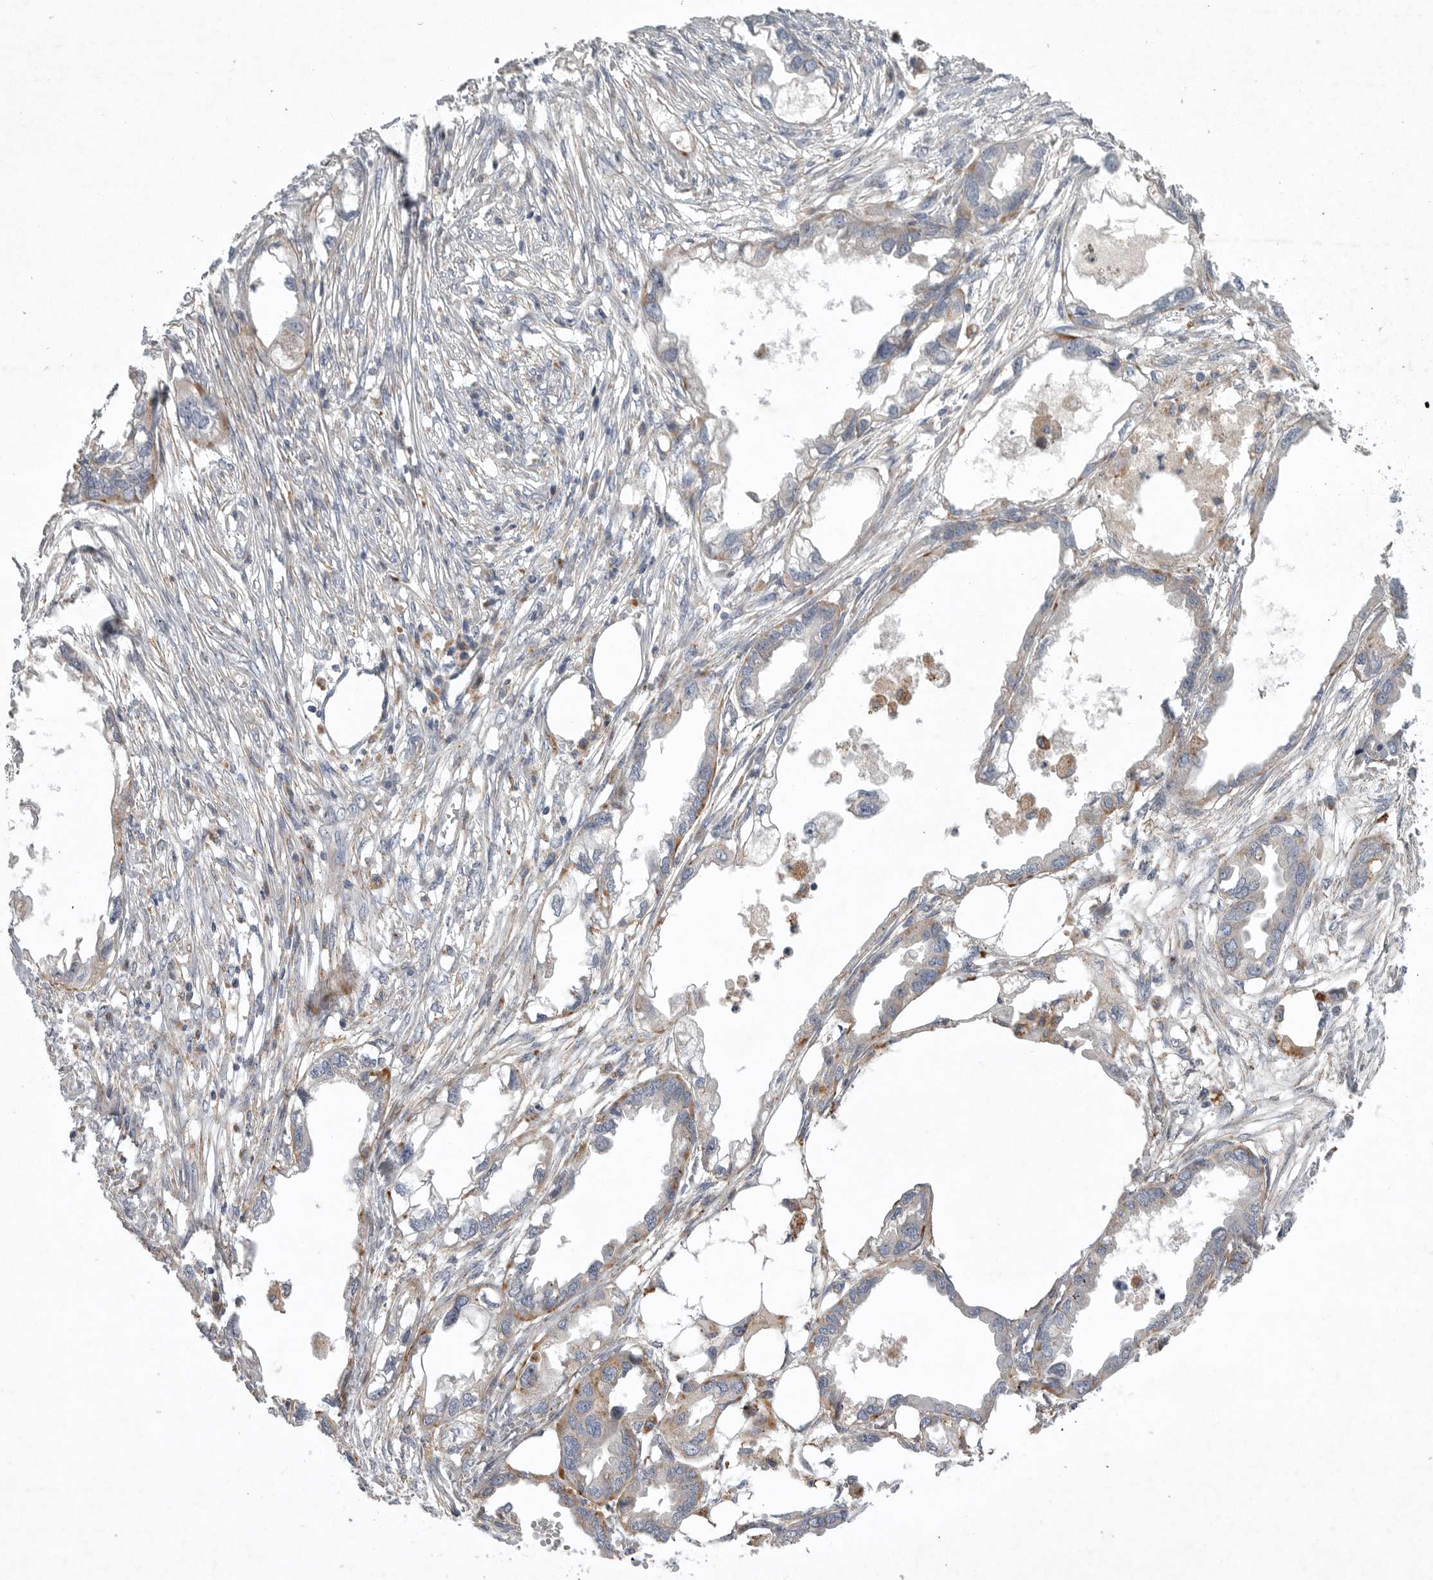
{"staining": {"intensity": "moderate", "quantity": "<25%", "location": "cytoplasmic/membranous"}, "tissue": "endometrial cancer", "cell_type": "Tumor cells", "image_type": "cancer", "snomed": [{"axis": "morphology", "description": "Adenocarcinoma, NOS"}, {"axis": "morphology", "description": "Adenocarcinoma, metastatic, NOS"}, {"axis": "topography", "description": "Adipose tissue"}, {"axis": "topography", "description": "Endometrium"}], "caption": "The histopathology image shows a brown stain indicating the presence of a protein in the cytoplasmic/membranous of tumor cells in endometrial cancer (adenocarcinoma). (DAB IHC with brightfield microscopy, high magnification).", "gene": "LAMTOR3", "patient": {"sex": "female", "age": 67}}